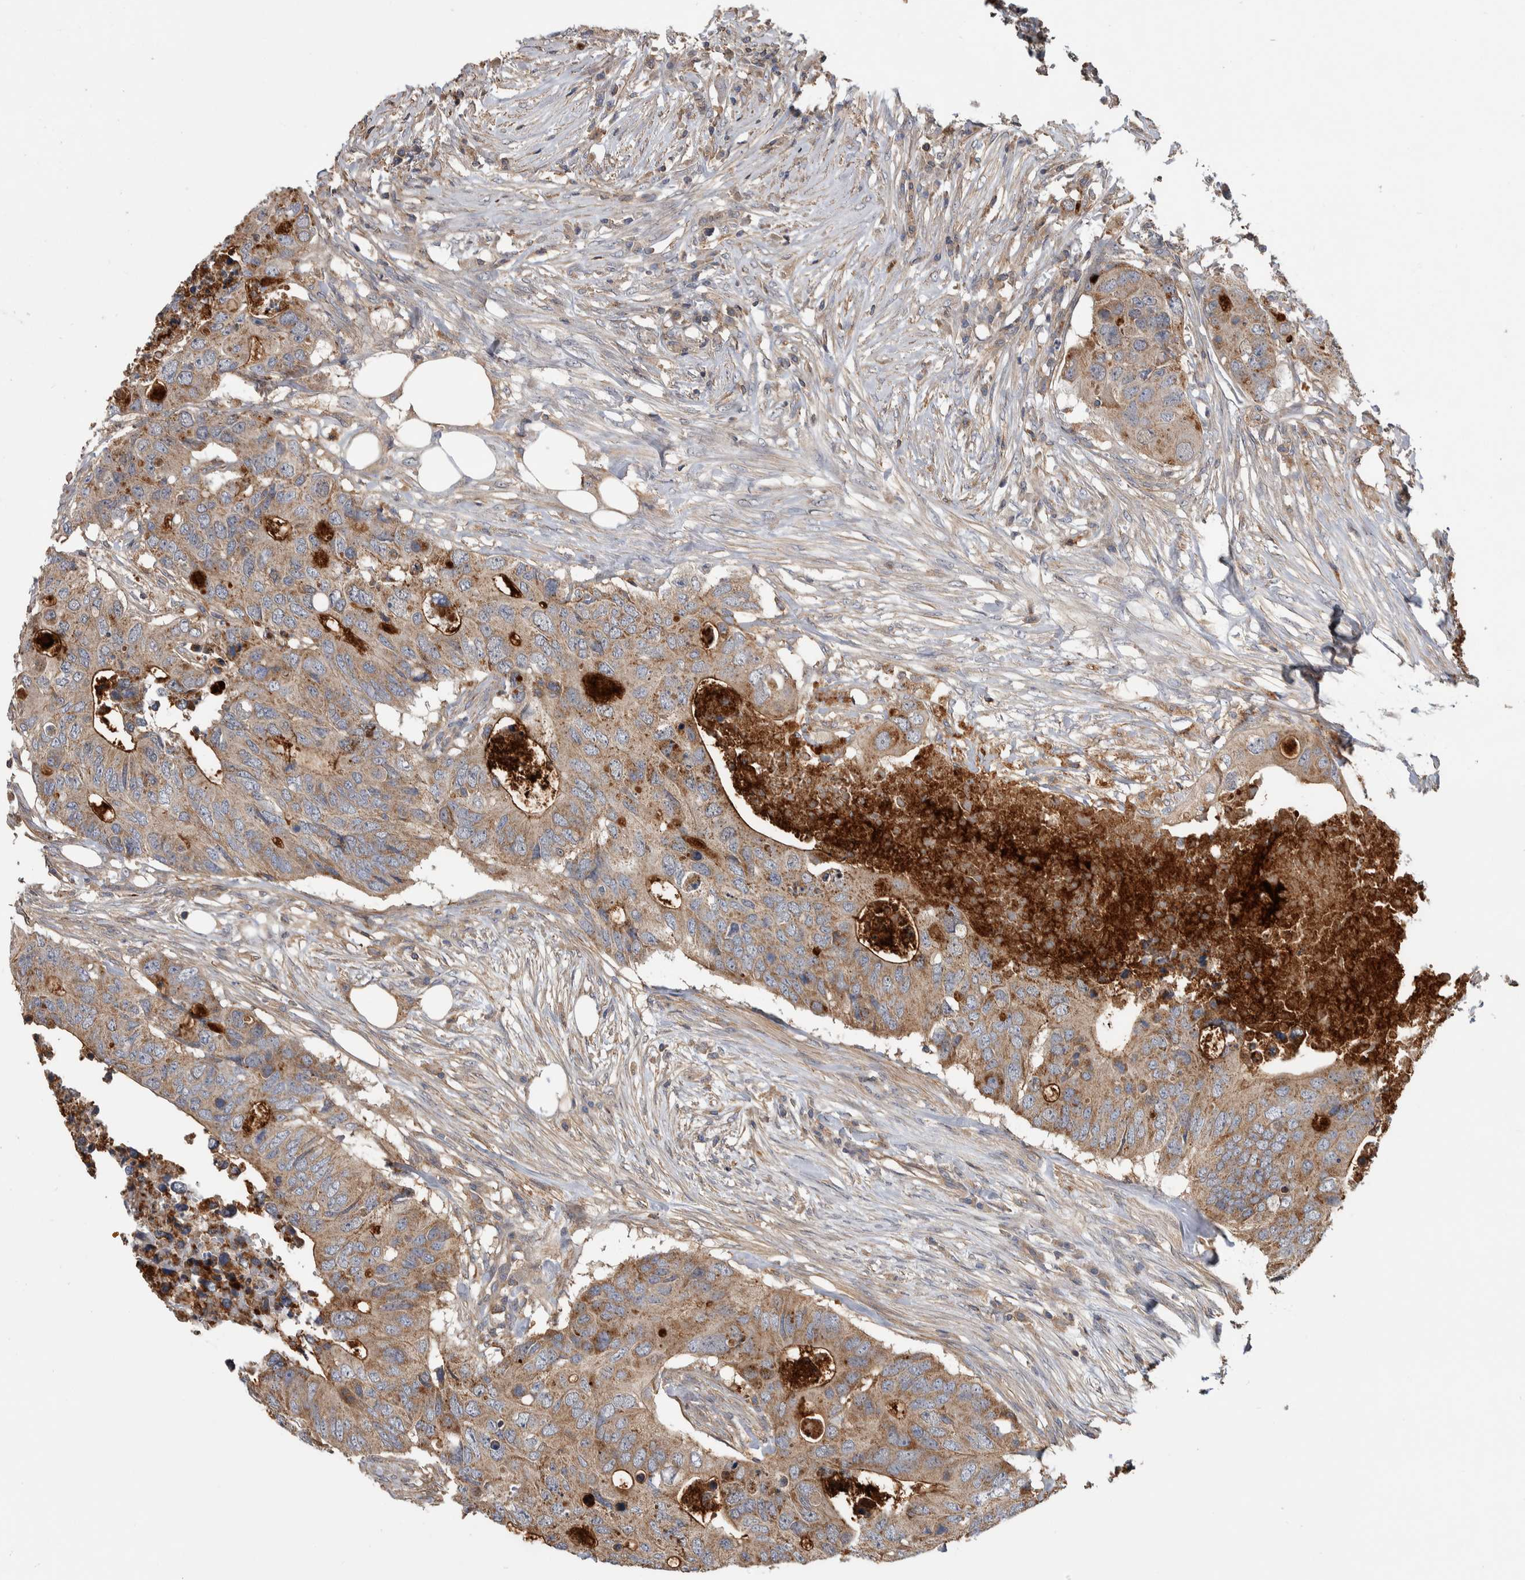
{"staining": {"intensity": "weak", "quantity": ">75%", "location": "cytoplasmic/membranous"}, "tissue": "colorectal cancer", "cell_type": "Tumor cells", "image_type": "cancer", "snomed": [{"axis": "morphology", "description": "Adenocarcinoma, NOS"}, {"axis": "topography", "description": "Colon"}], "caption": "Immunohistochemistry staining of colorectal cancer, which displays low levels of weak cytoplasmic/membranous positivity in approximately >75% of tumor cells indicating weak cytoplasmic/membranous protein staining. The staining was performed using DAB (brown) for protein detection and nuclei were counterstained in hematoxylin (blue).", "gene": "SDCBP", "patient": {"sex": "male", "age": 71}}